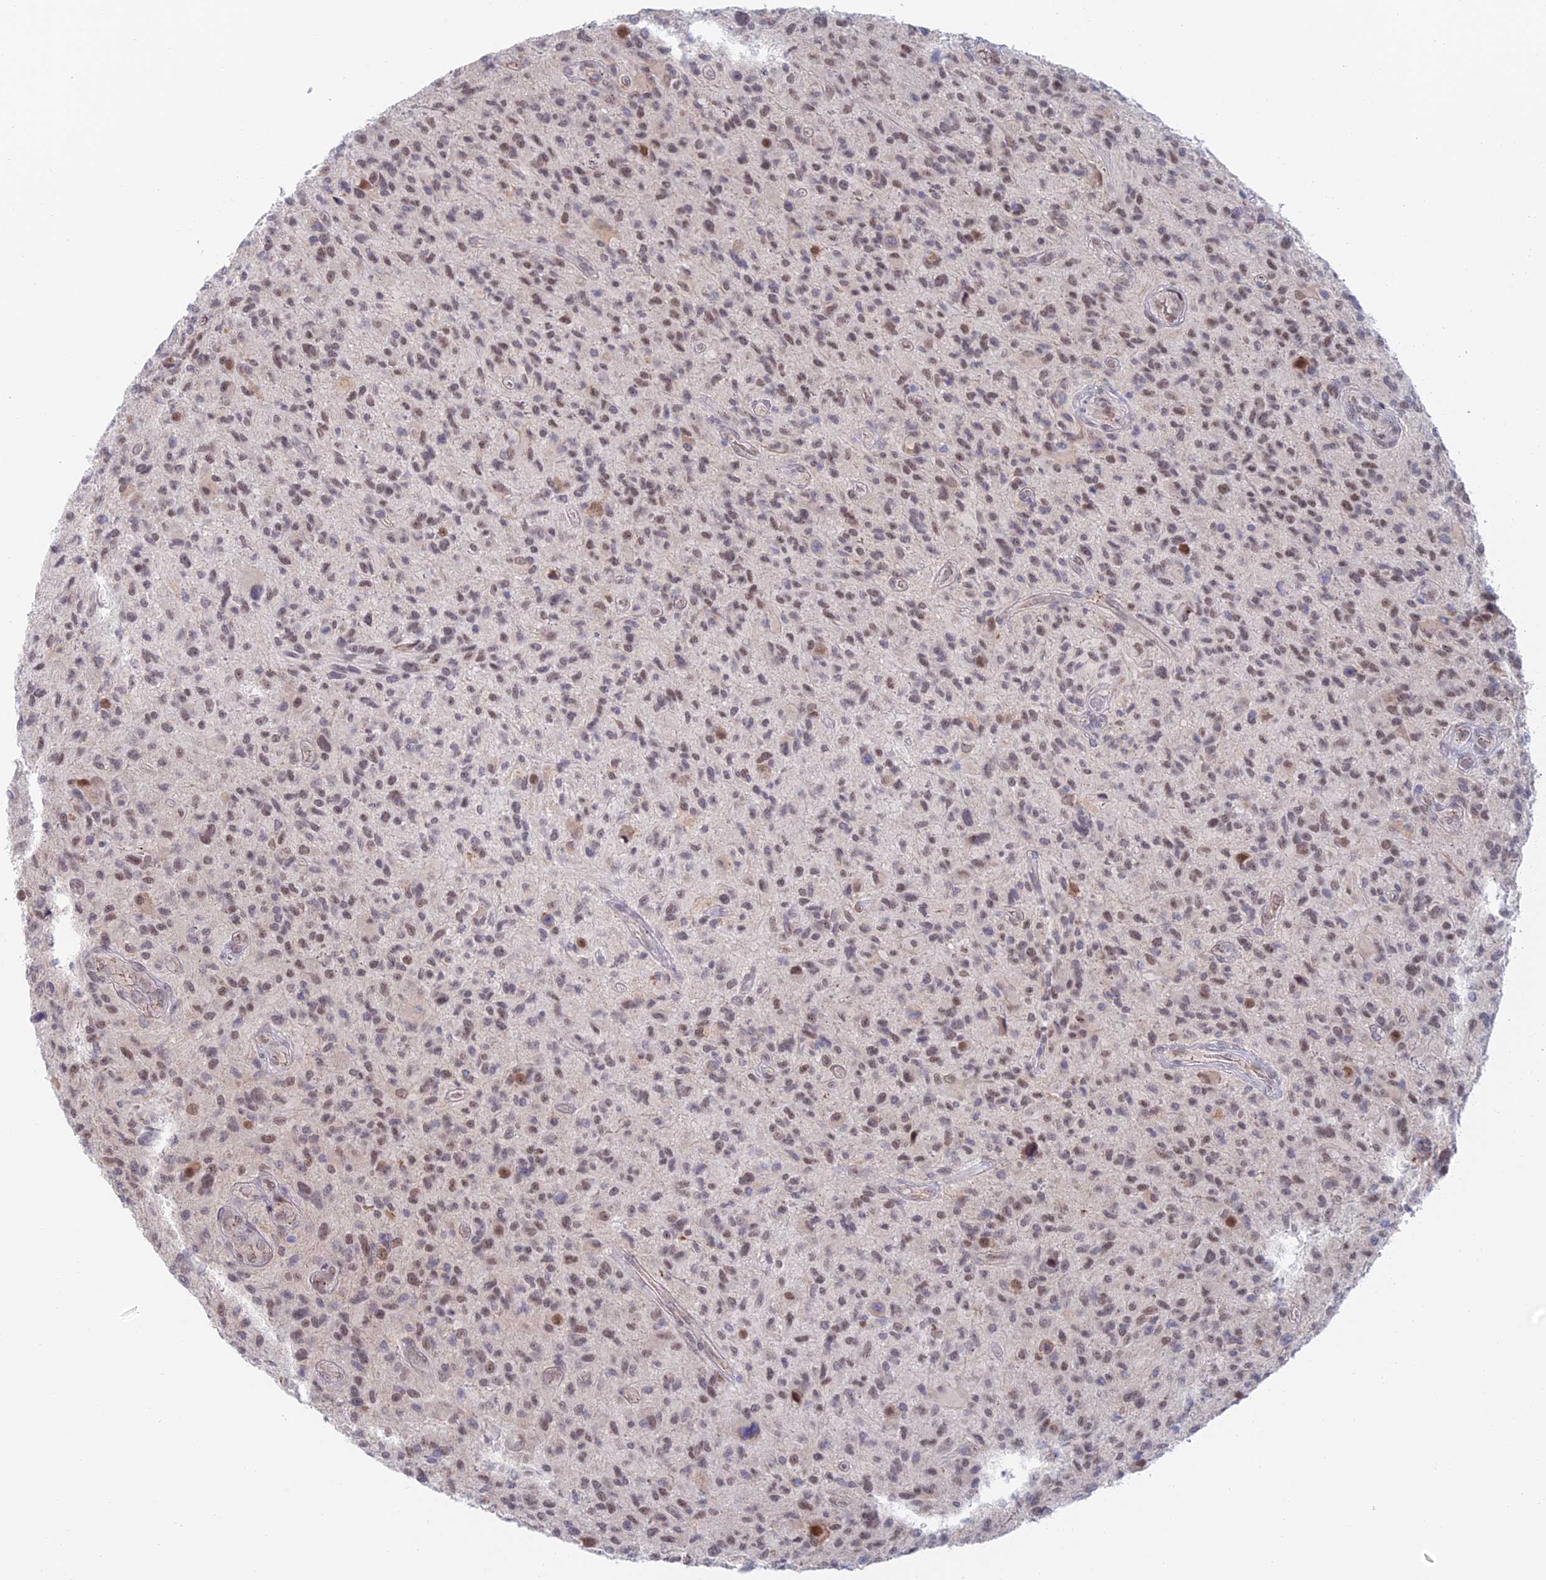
{"staining": {"intensity": "moderate", "quantity": ">75%", "location": "nuclear"}, "tissue": "glioma", "cell_type": "Tumor cells", "image_type": "cancer", "snomed": [{"axis": "morphology", "description": "Glioma, malignant, High grade"}, {"axis": "topography", "description": "Brain"}], "caption": "Moderate nuclear protein expression is appreciated in approximately >75% of tumor cells in glioma. The staining is performed using DAB brown chromogen to label protein expression. The nuclei are counter-stained blue using hematoxylin.", "gene": "ZUP1", "patient": {"sex": "male", "age": 47}}